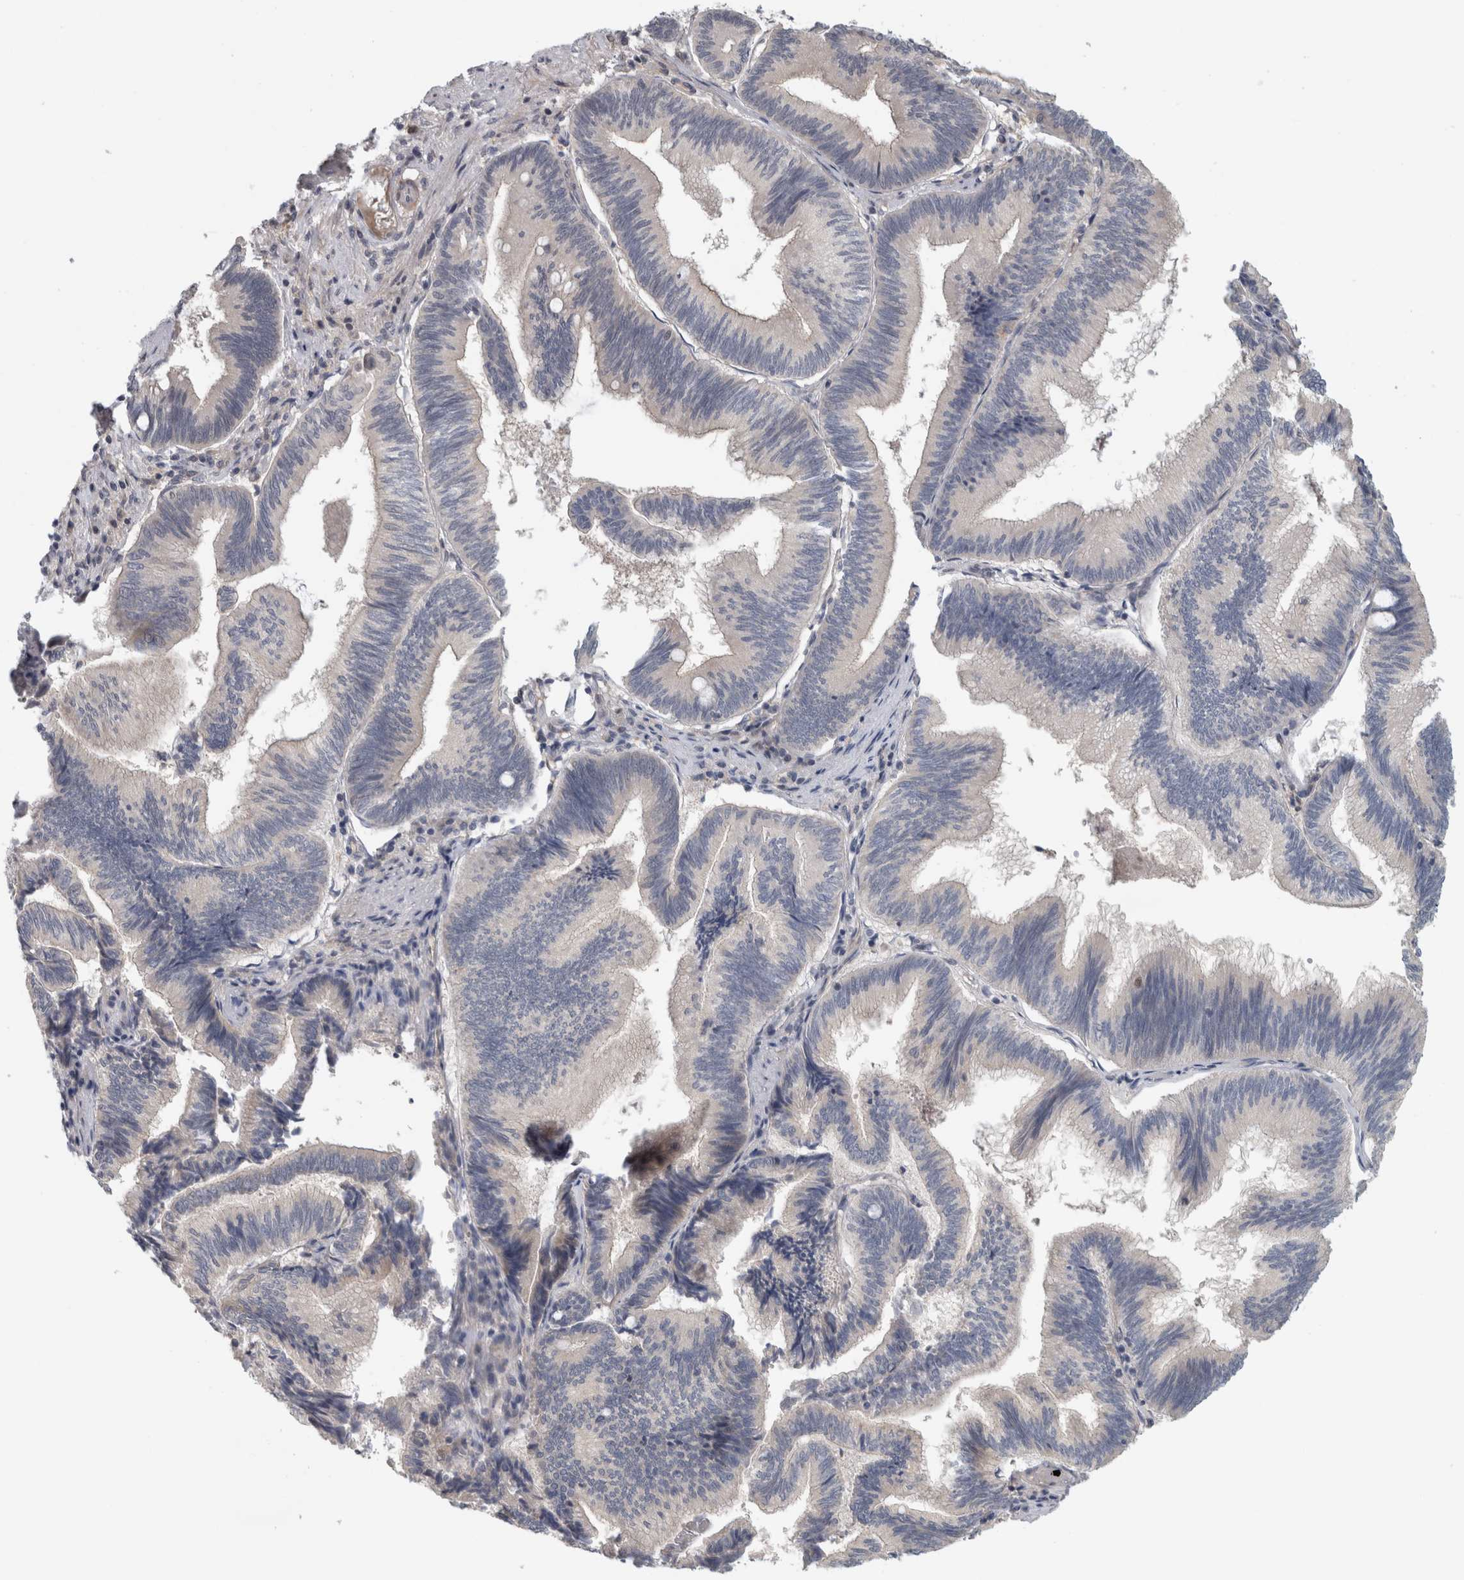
{"staining": {"intensity": "negative", "quantity": "none", "location": "none"}, "tissue": "pancreatic cancer", "cell_type": "Tumor cells", "image_type": "cancer", "snomed": [{"axis": "morphology", "description": "Adenocarcinoma, NOS"}, {"axis": "topography", "description": "Pancreas"}], "caption": "IHC image of pancreatic cancer (adenocarcinoma) stained for a protein (brown), which reveals no staining in tumor cells. (Stains: DAB (3,3'-diaminobenzidine) immunohistochemistry (IHC) with hematoxylin counter stain, Microscopy: brightfield microscopy at high magnification).", "gene": "ZNF804B", "patient": {"sex": "male", "age": 82}}